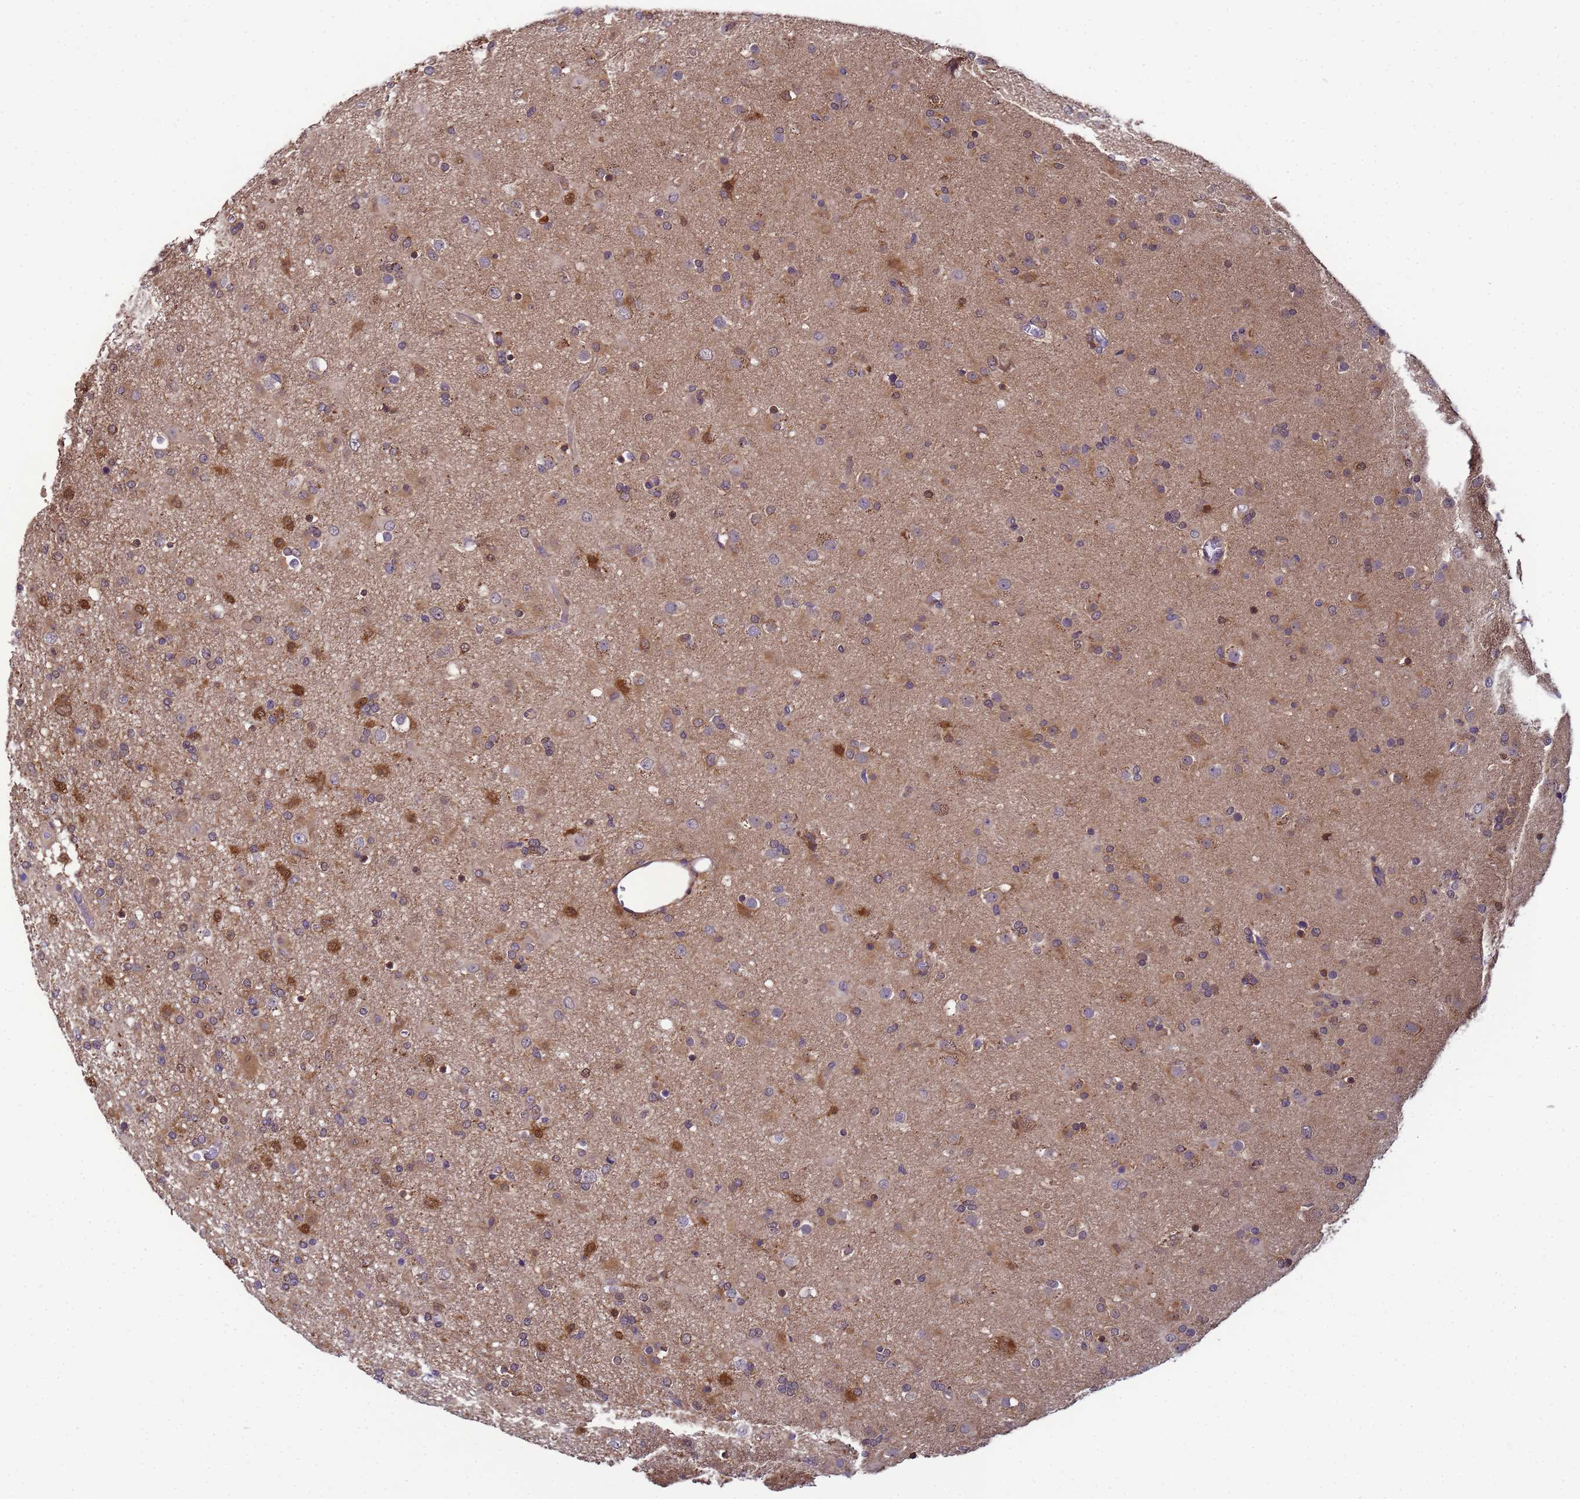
{"staining": {"intensity": "negative", "quantity": "none", "location": "none"}, "tissue": "glioma", "cell_type": "Tumor cells", "image_type": "cancer", "snomed": [{"axis": "morphology", "description": "Glioma, malignant, Low grade"}, {"axis": "topography", "description": "Brain"}], "caption": "Tumor cells show no significant protein staining in glioma.", "gene": "NAXE", "patient": {"sex": "male", "age": 65}}